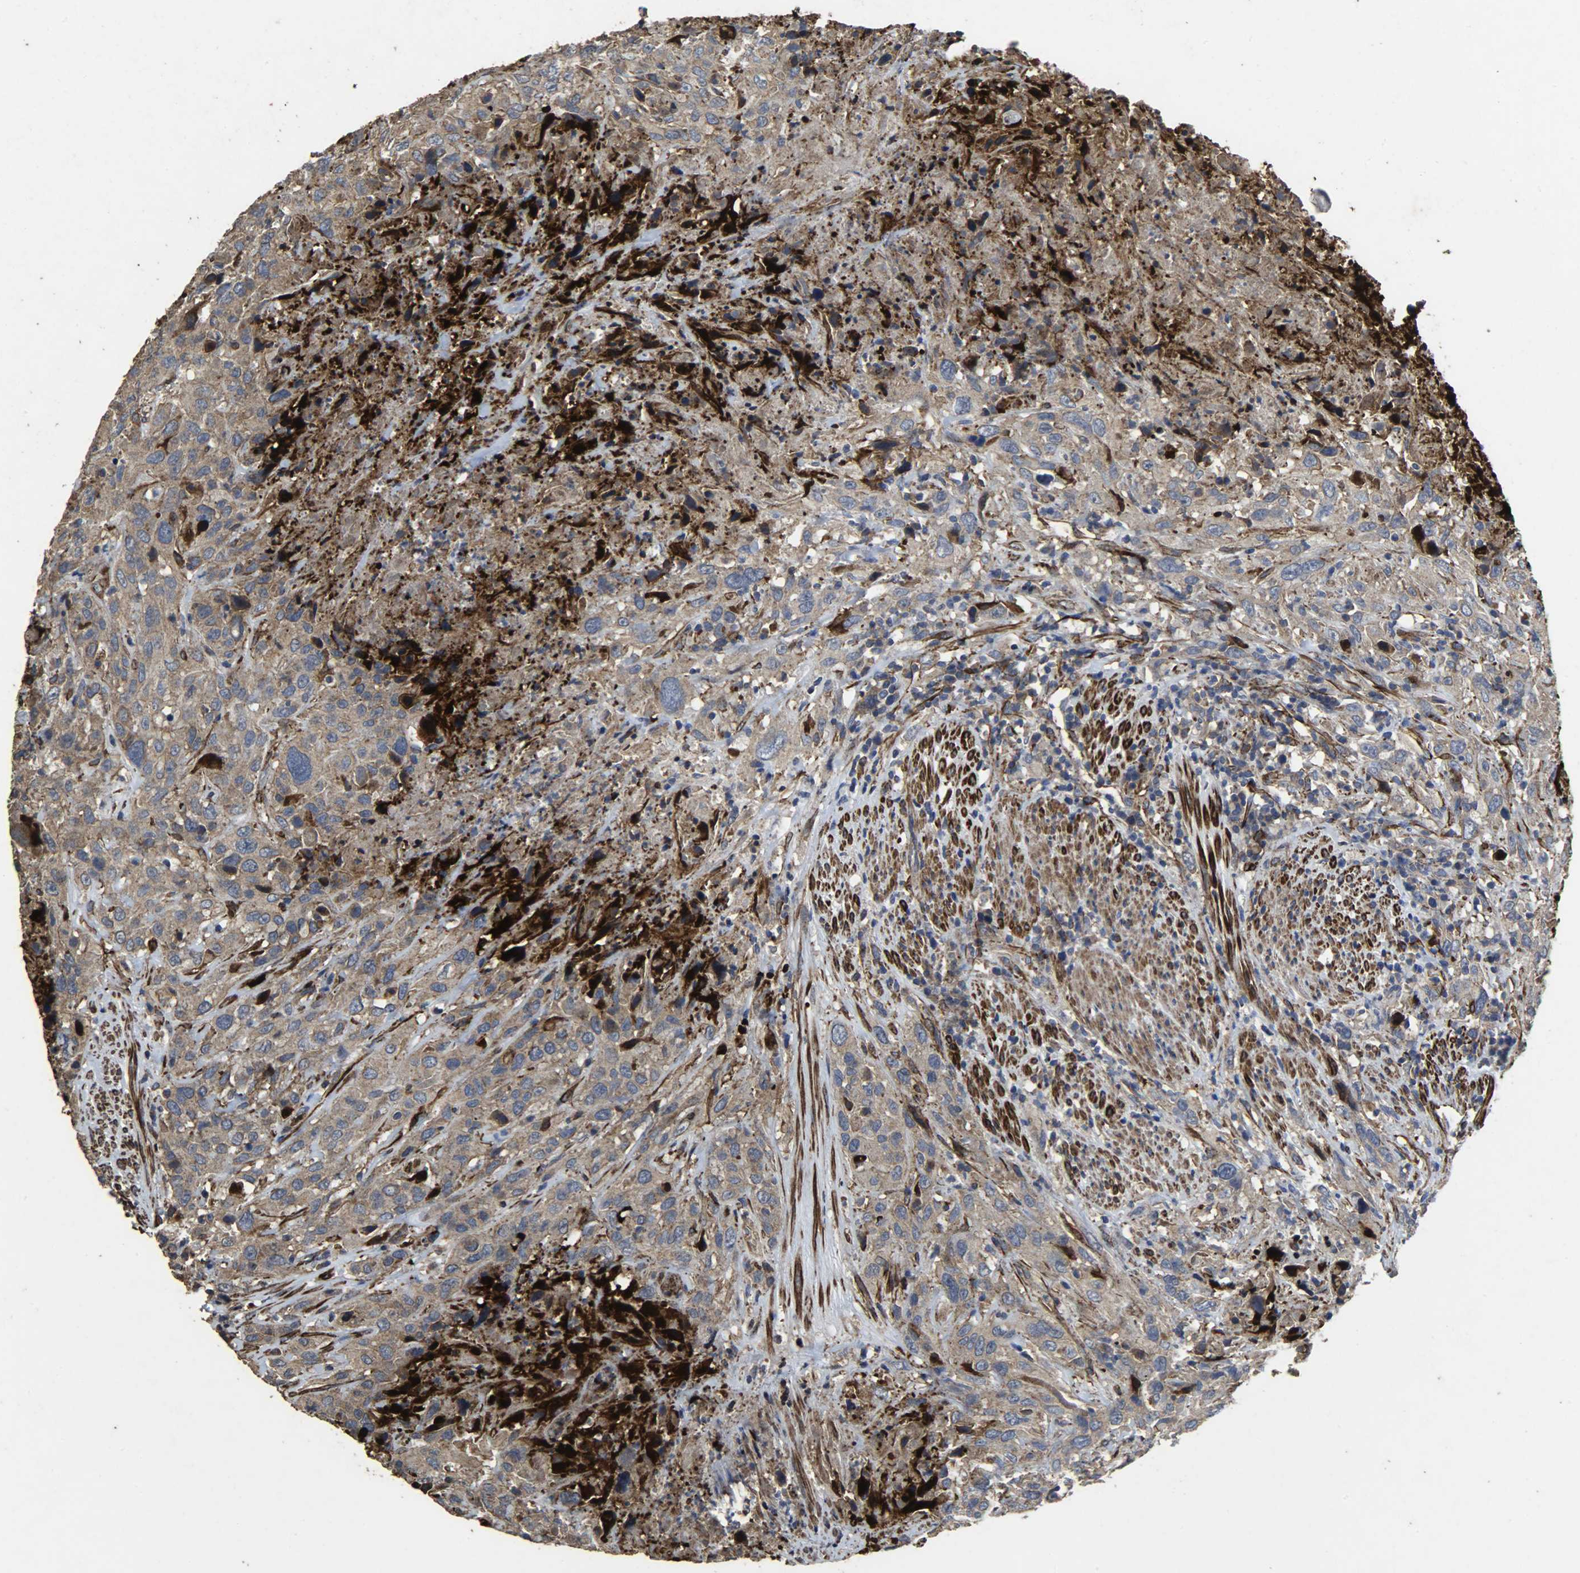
{"staining": {"intensity": "weak", "quantity": ">75%", "location": "cytoplasmic/membranous"}, "tissue": "urothelial cancer", "cell_type": "Tumor cells", "image_type": "cancer", "snomed": [{"axis": "morphology", "description": "Urothelial carcinoma, High grade"}, {"axis": "topography", "description": "Urinary bladder"}], "caption": "Immunohistochemical staining of high-grade urothelial carcinoma reveals weak cytoplasmic/membranous protein positivity in approximately >75% of tumor cells.", "gene": "TPM4", "patient": {"sex": "male", "age": 61}}